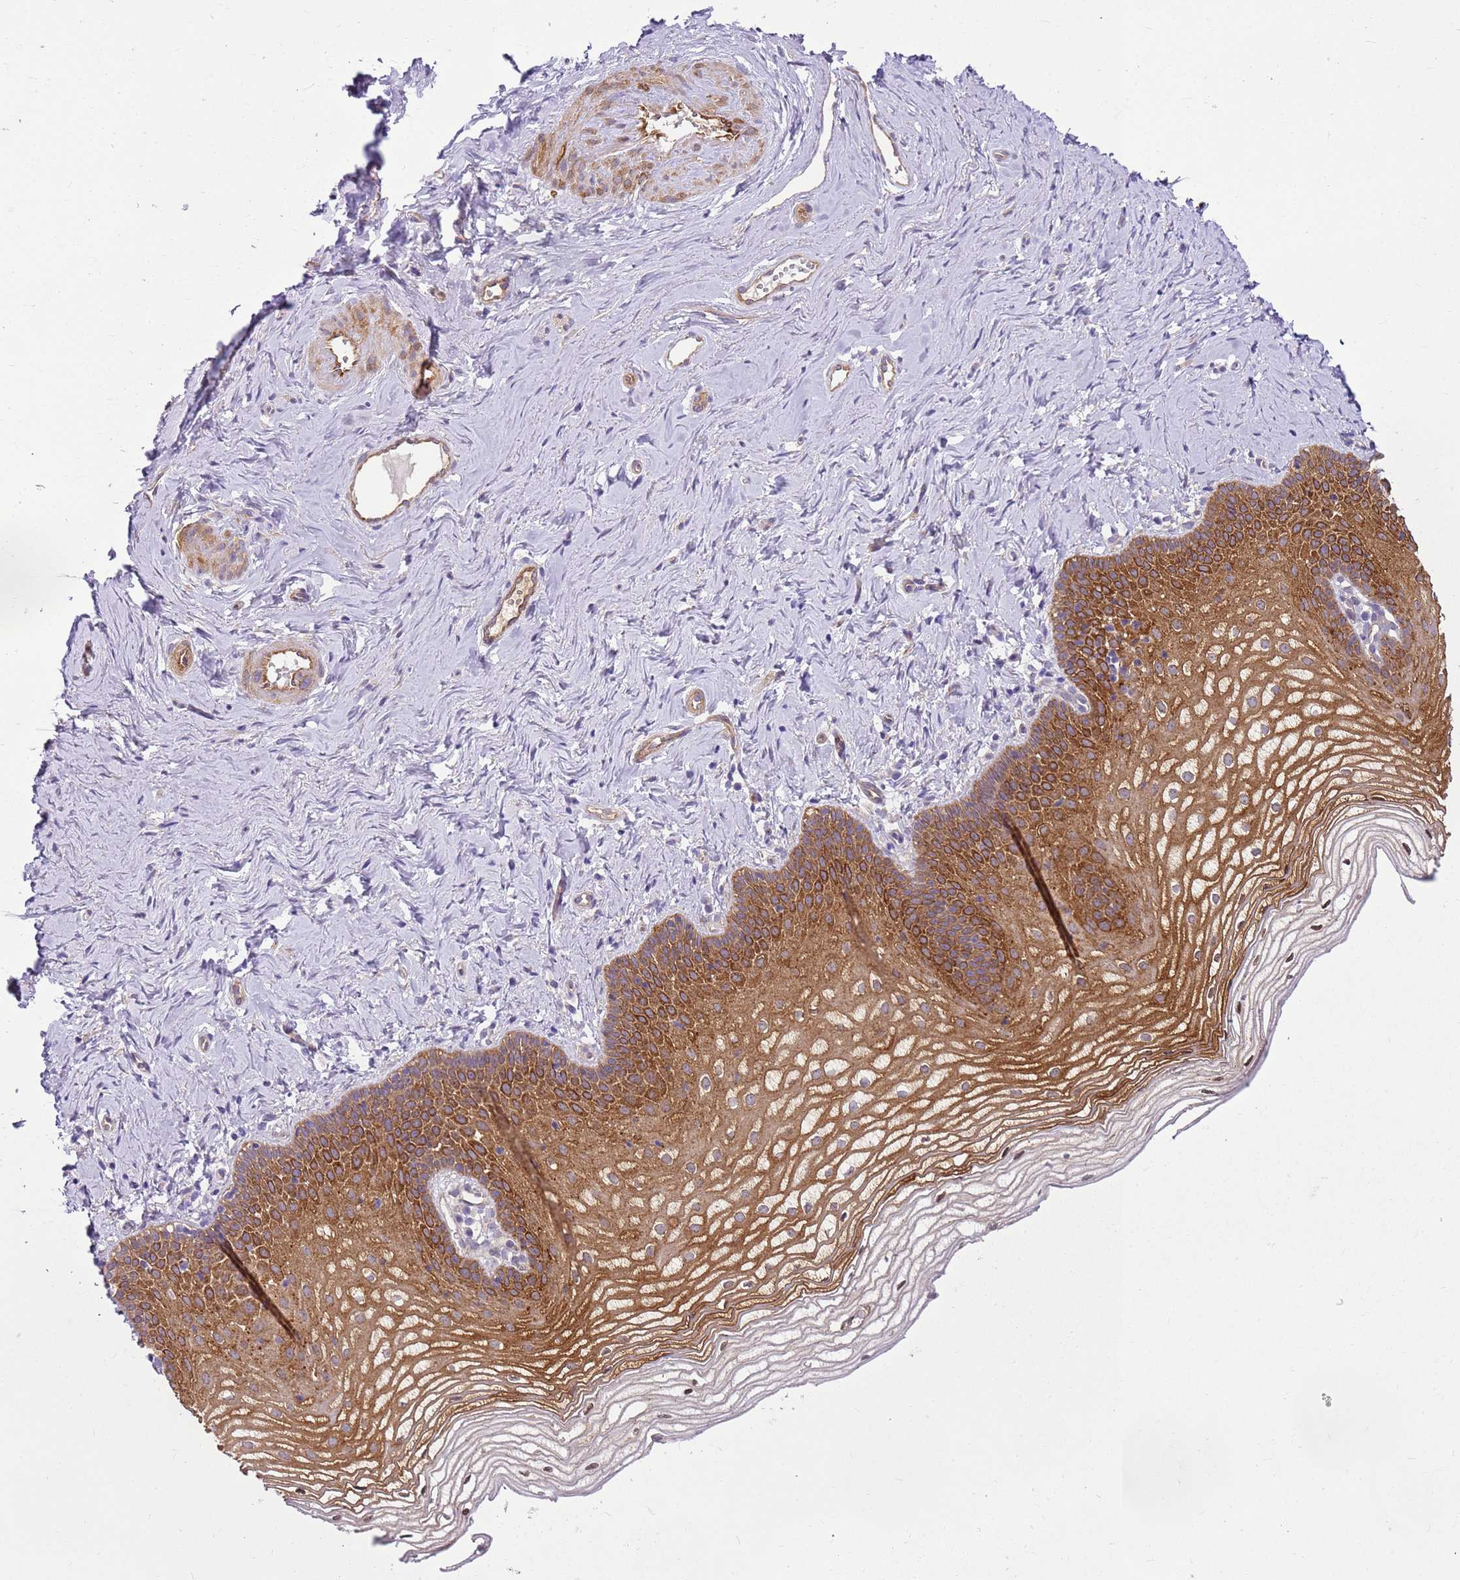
{"staining": {"intensity": "strong", "quantity": ">75%", "location": "cytoplasmic/membranous"}, "tissue": "vagina", "cell_type": "Squamous epithelial cells", "image_type": "normal", "snomed": [{"axis": "morphology", "description": "Normal tissue, NOS"}, {"axis": "topography", "description": "Vagina"}], "caption": "A micrograph of vagina stained for a protein displays strong cytoplasmic/membranous brown staining in squamous epithelial cells.", "gene": "HSPB1", "patient": {"sex": "female", "age": 56}}